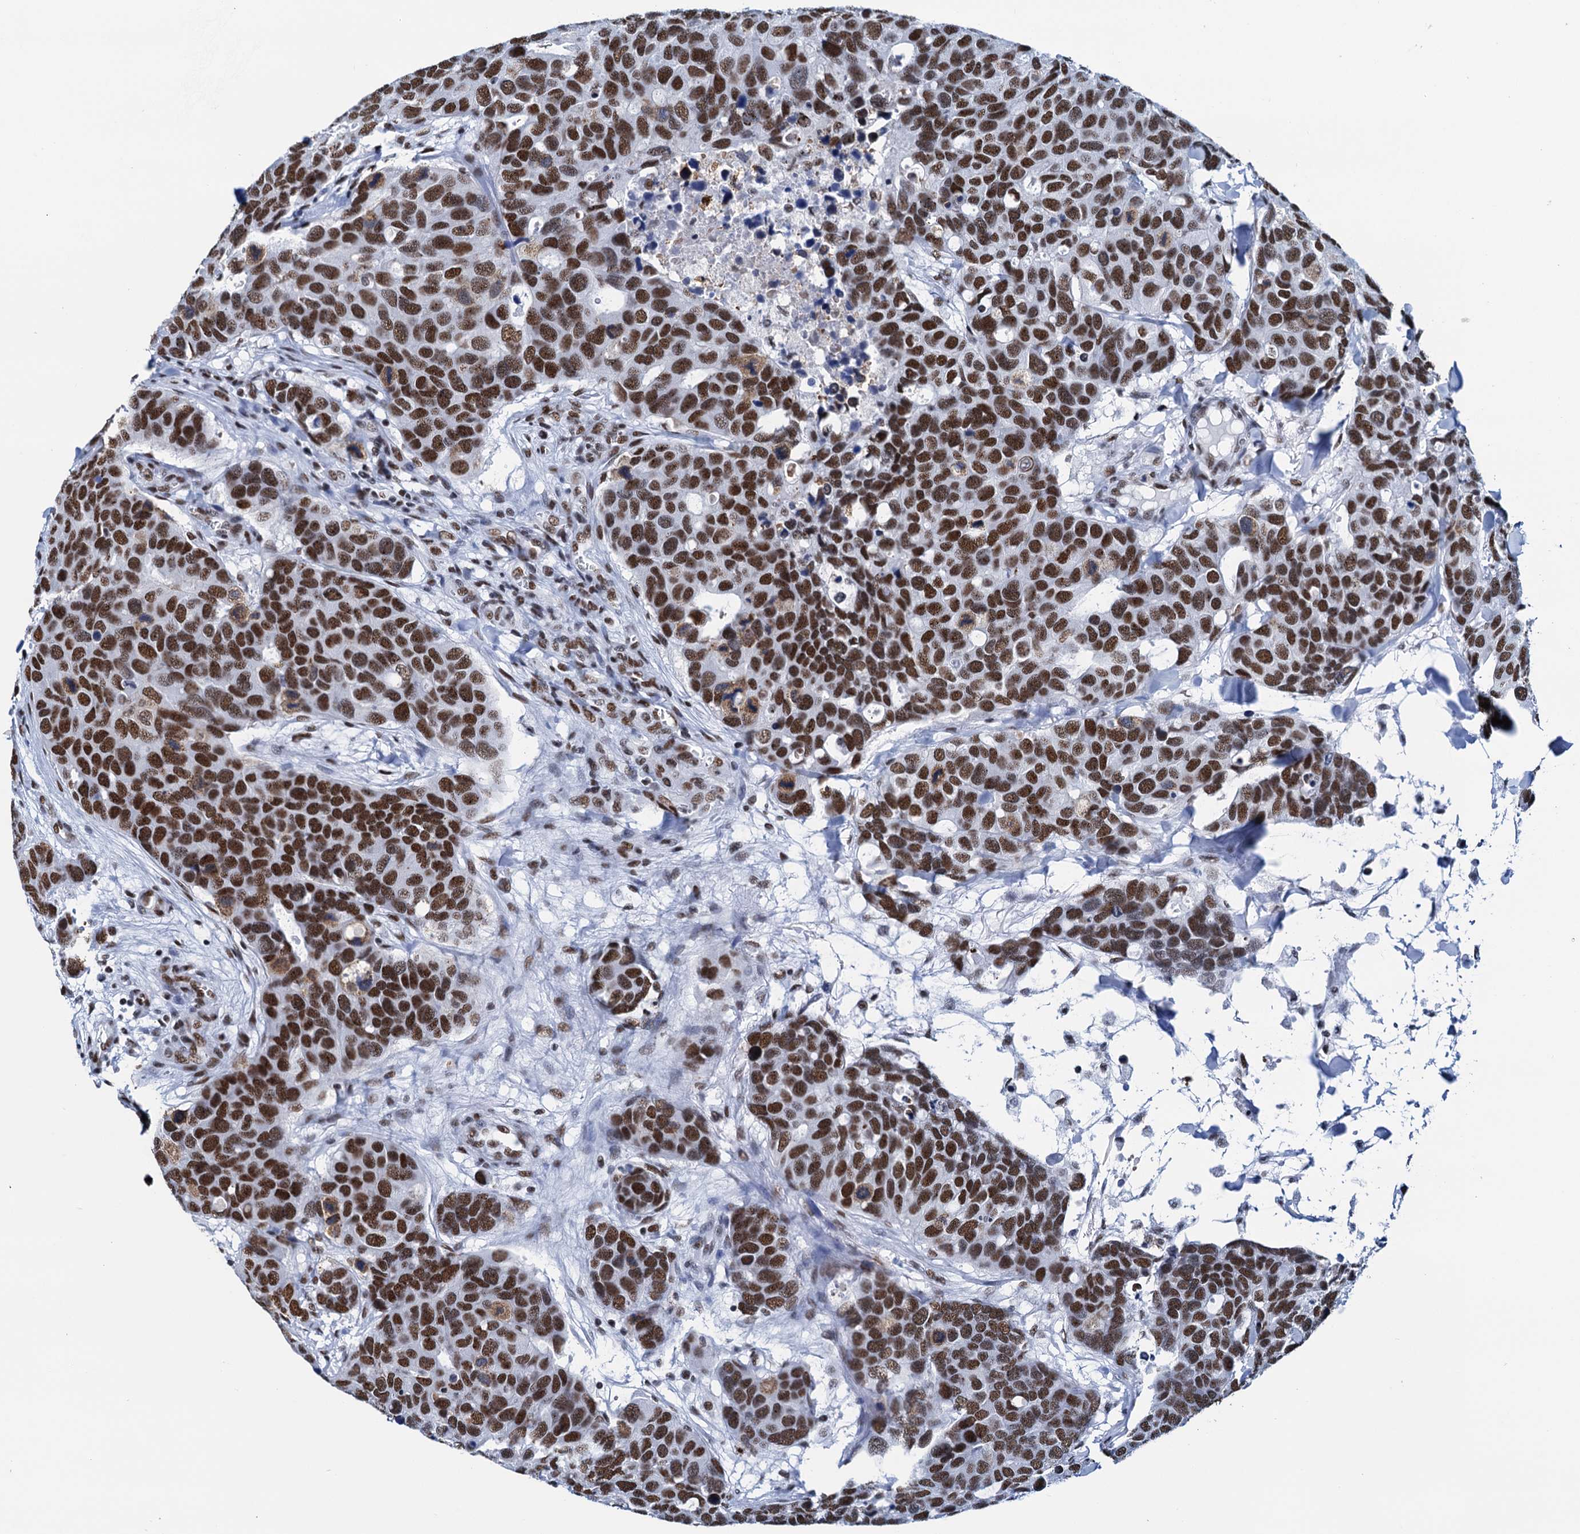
{"staining": {"intensity": "strong", "quantity": ">75%", "location": "nuclear"}, "tissue": "breast cancer", "cell_type": "Tumor cells", "image_type": "cancer", "snomed": [{"axis": "morphology", "description": "Duct carcinoma"}, {"axis": "topography", "description": "Breast"}], "caption": "DAB (3,3'-diaminobenzidine) immunohistochemical staining of breast cancer shows strong nuclear protein expression in about >75% of tumor cells. (DAB IHC, brown staining for protein, blue staining for nuclei).", "gene": "SLTM", "patient": {"sex": "female", "age": 83}}